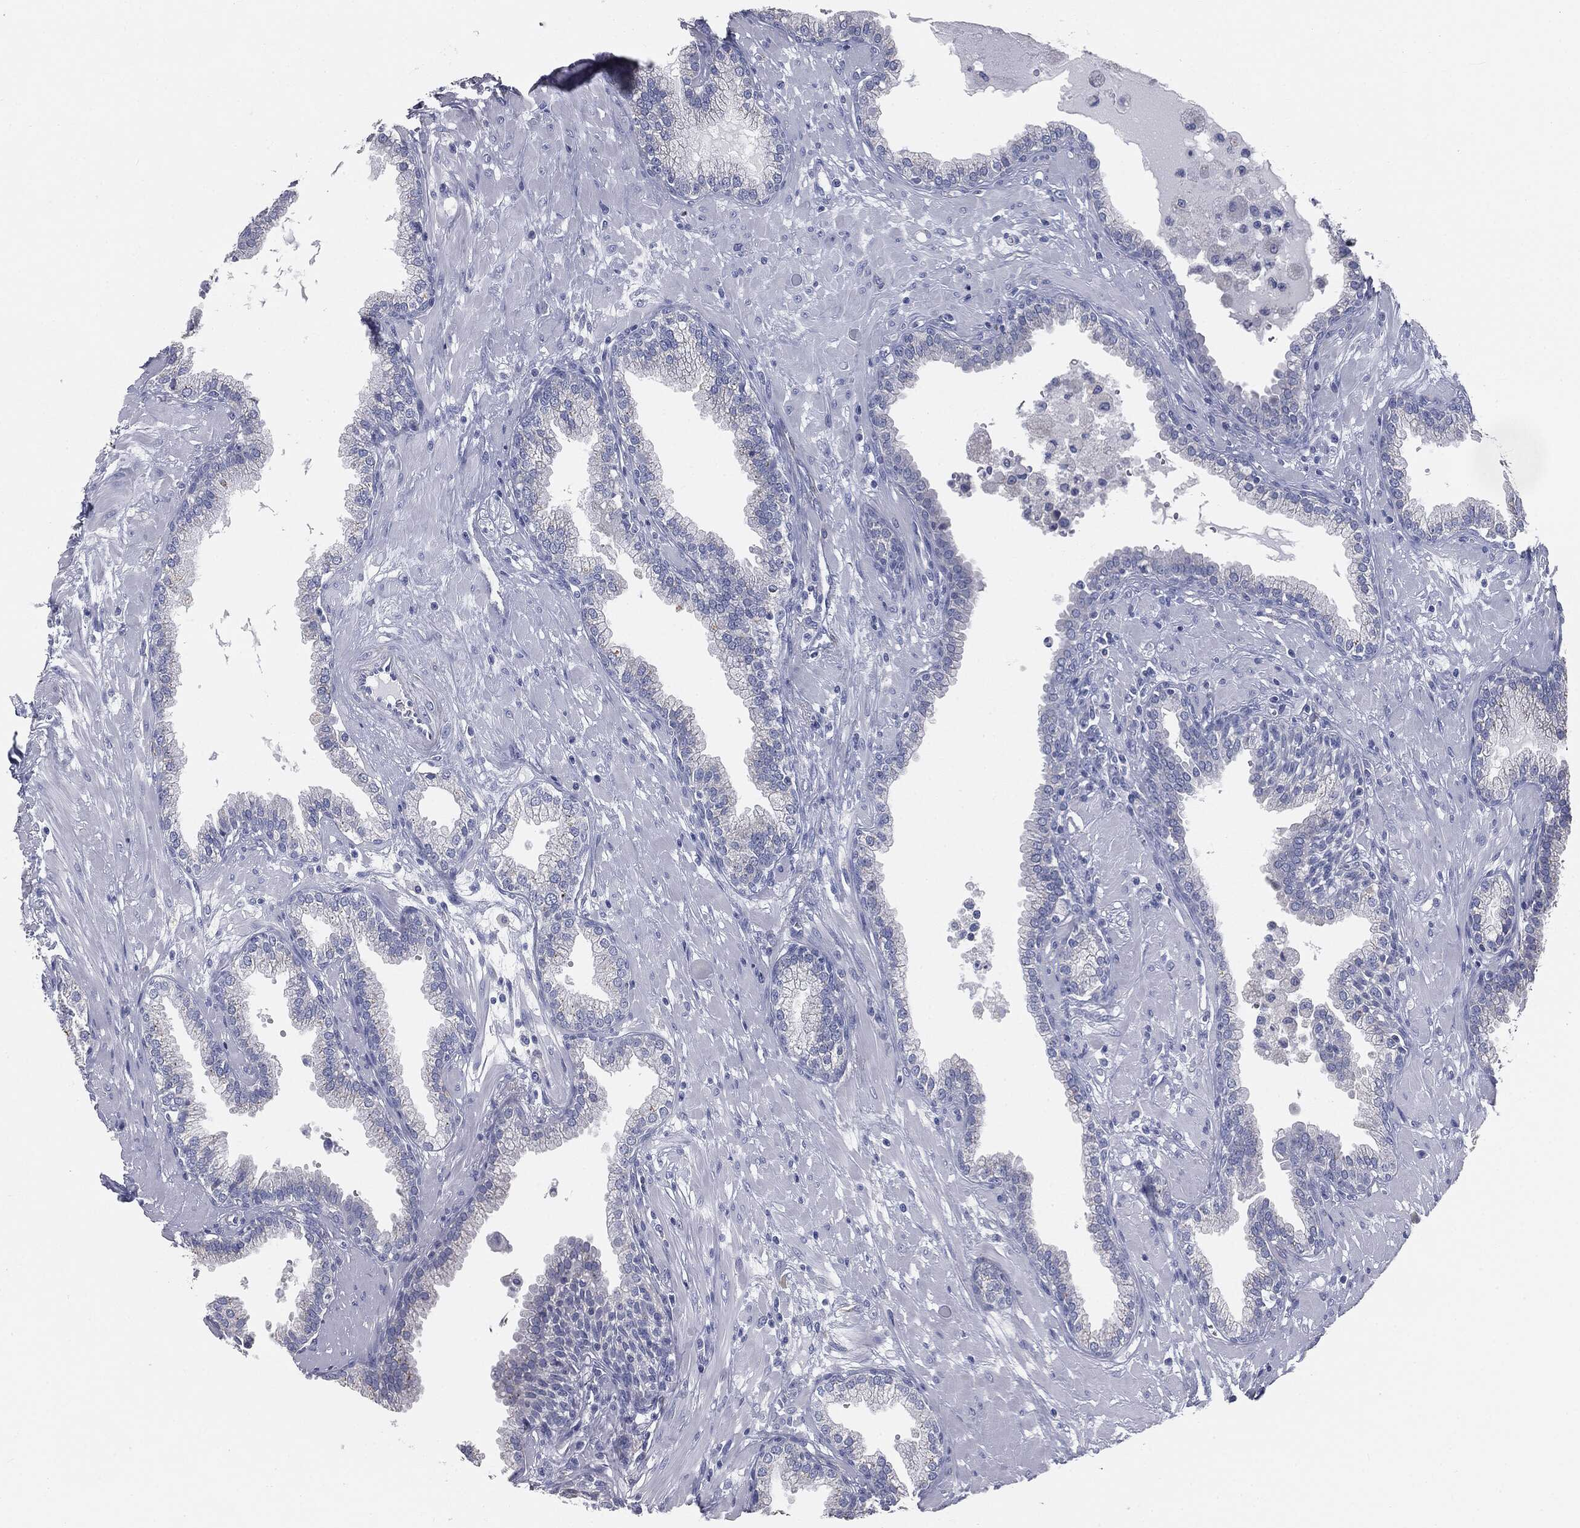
{"staining": {"intensity": "moderate", "quantity": "25%-75%", "location": "cytoplasmic/membranous"}, "tissue": "prostate", "cell_type": "Glandular cells", "image_type": "normal", "snomed": [{"axis": "morphology", "description": "Normal tissue, NOS"}, {"axis": "topography", "description": "Prostate"}], "caption": "This photomicrograph displays IHC staining of normal prostate, with medium moderate cytoplasmic/membranous expression in about 25%-75% of glandular cells.", "gene": "CAV3", "patient": {"sex": "male", "age": 64}}